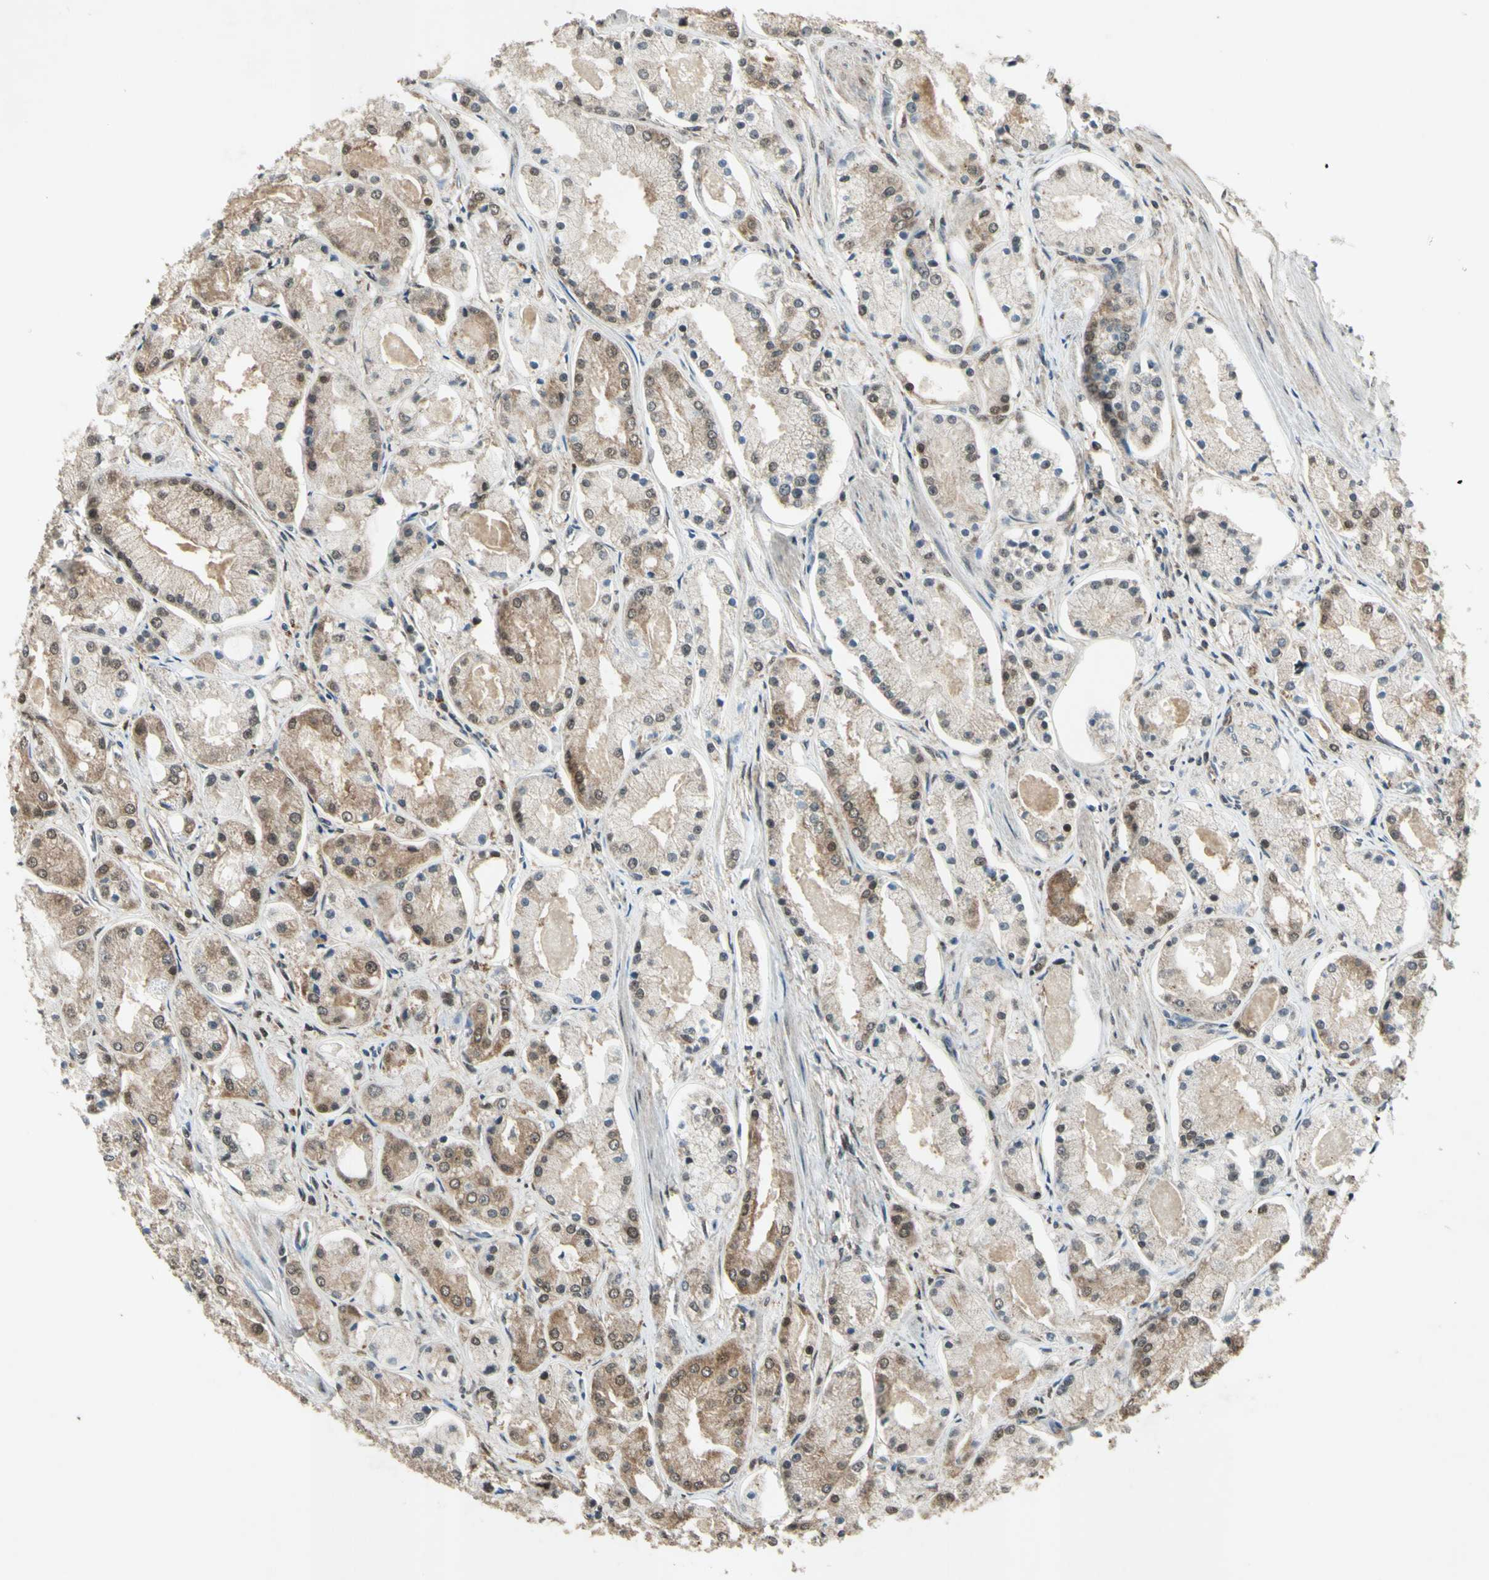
{"staining": {"intensity": "moderate", "quantity": "25%-75%", "location": "cytoplasmic/membranous"}, "tissue": "prostate cancer", "cell_type": "Tumor cells", "image_type": "cancer", "snomed": [{"axis": "morphology", "description": "Adenocarcinoma, High grade"}, {"axis": "topography", "description": "Prostate"}], "caption": "Moderate cytoplasmic/membranous protein positivity is seen in approximately 25%-75% of tumor cells in prostate cancer. (Brightfield microscopy of DAB IHC at high magnification).", "gene": "PSMD5", "patient": {"sex": "male", "age": 66}}